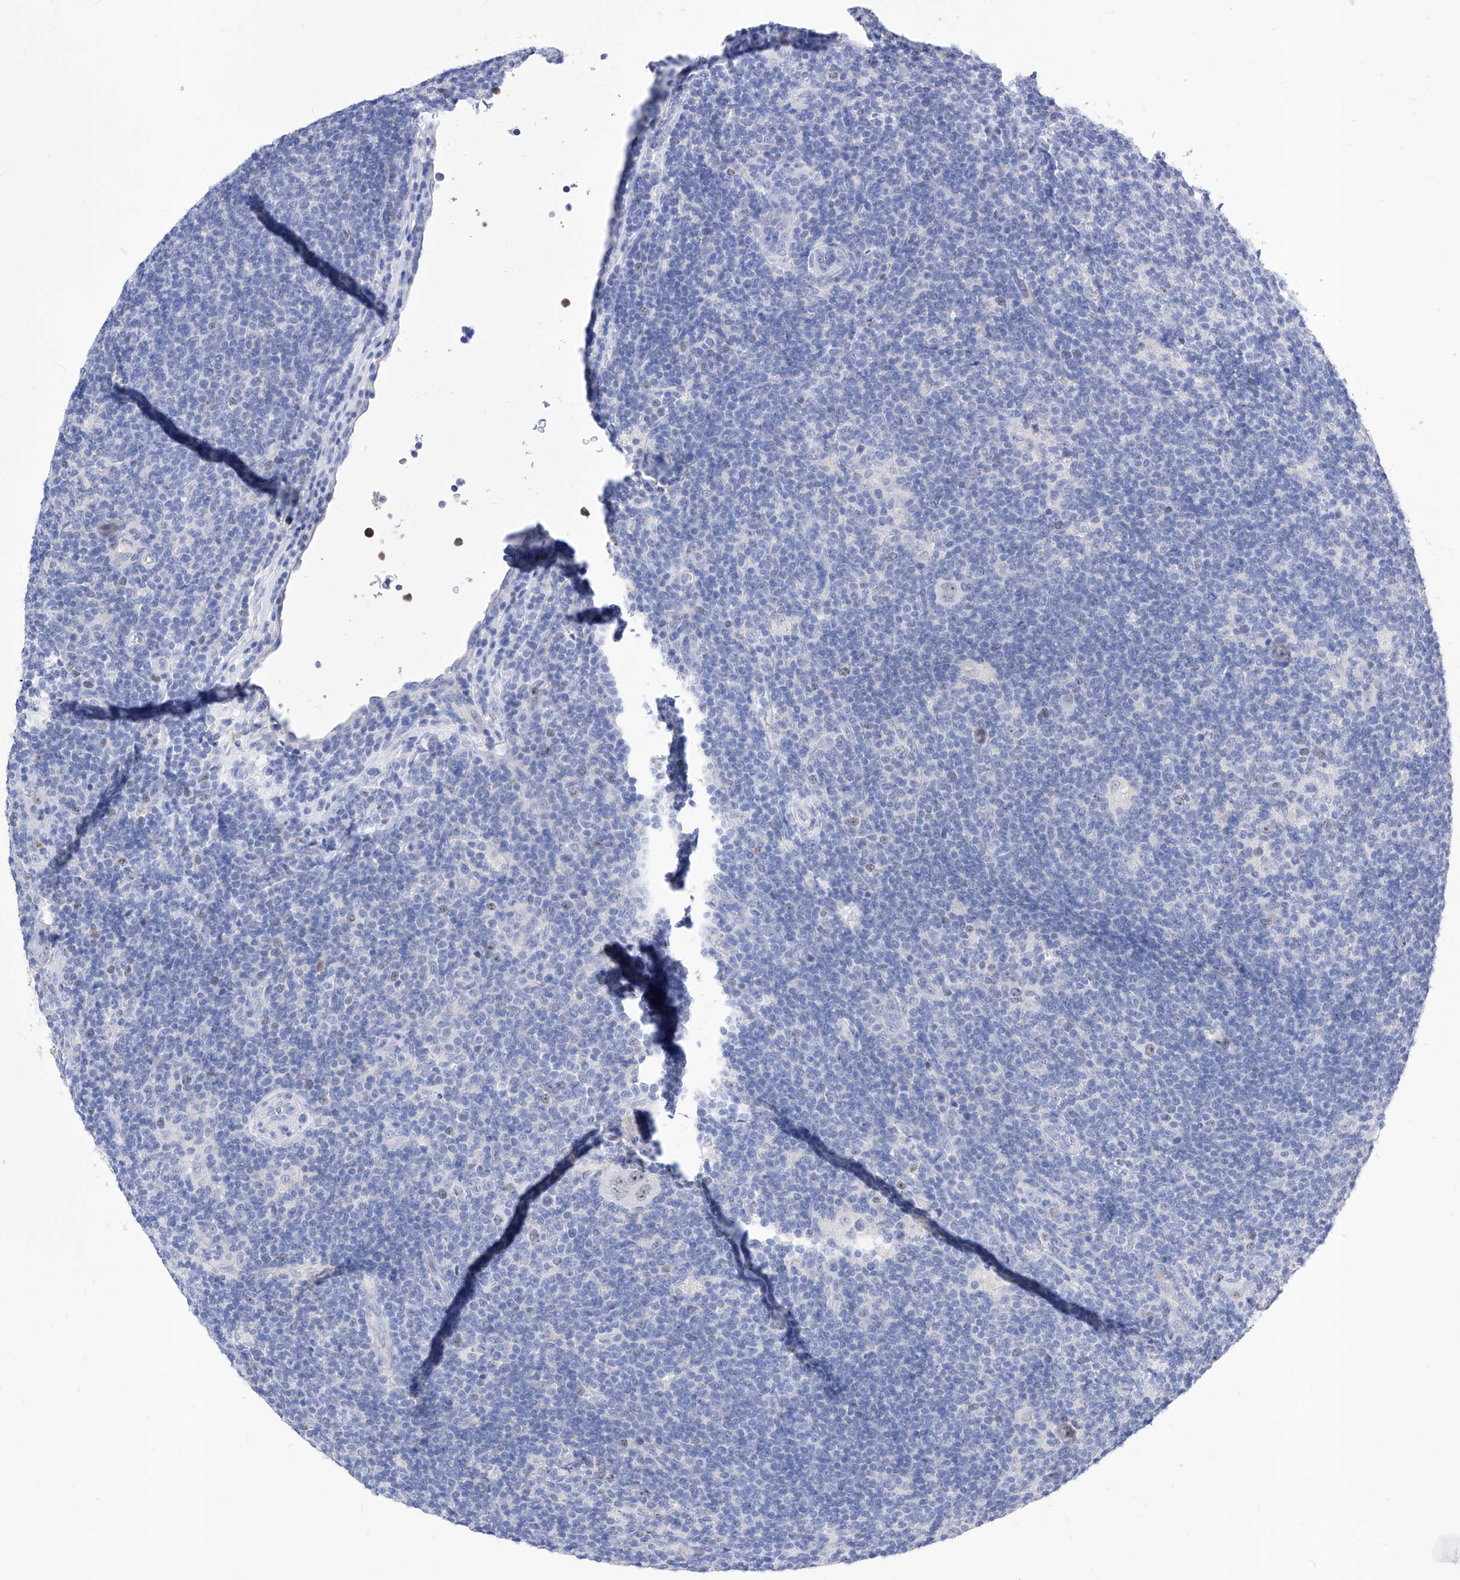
{"staining": {"intensity": "negative", "quantity": "none", "location": "none"}, "tissue": "lymphoma", "cell_type": "Tumor cells", "image_type": "cancer", "snomed": [{"axis": "morphology", "description": "Hodgkin's disease, NOS"}, {"axis": "topography", "description": "Lymph node"}], "caption": "A photomicrograph of Hodgkin's disease stained for a protein demonstrates no brown staining in tumor cells.", "gene": "VAX1", "patient": {"sex": "female", "age": 57}}